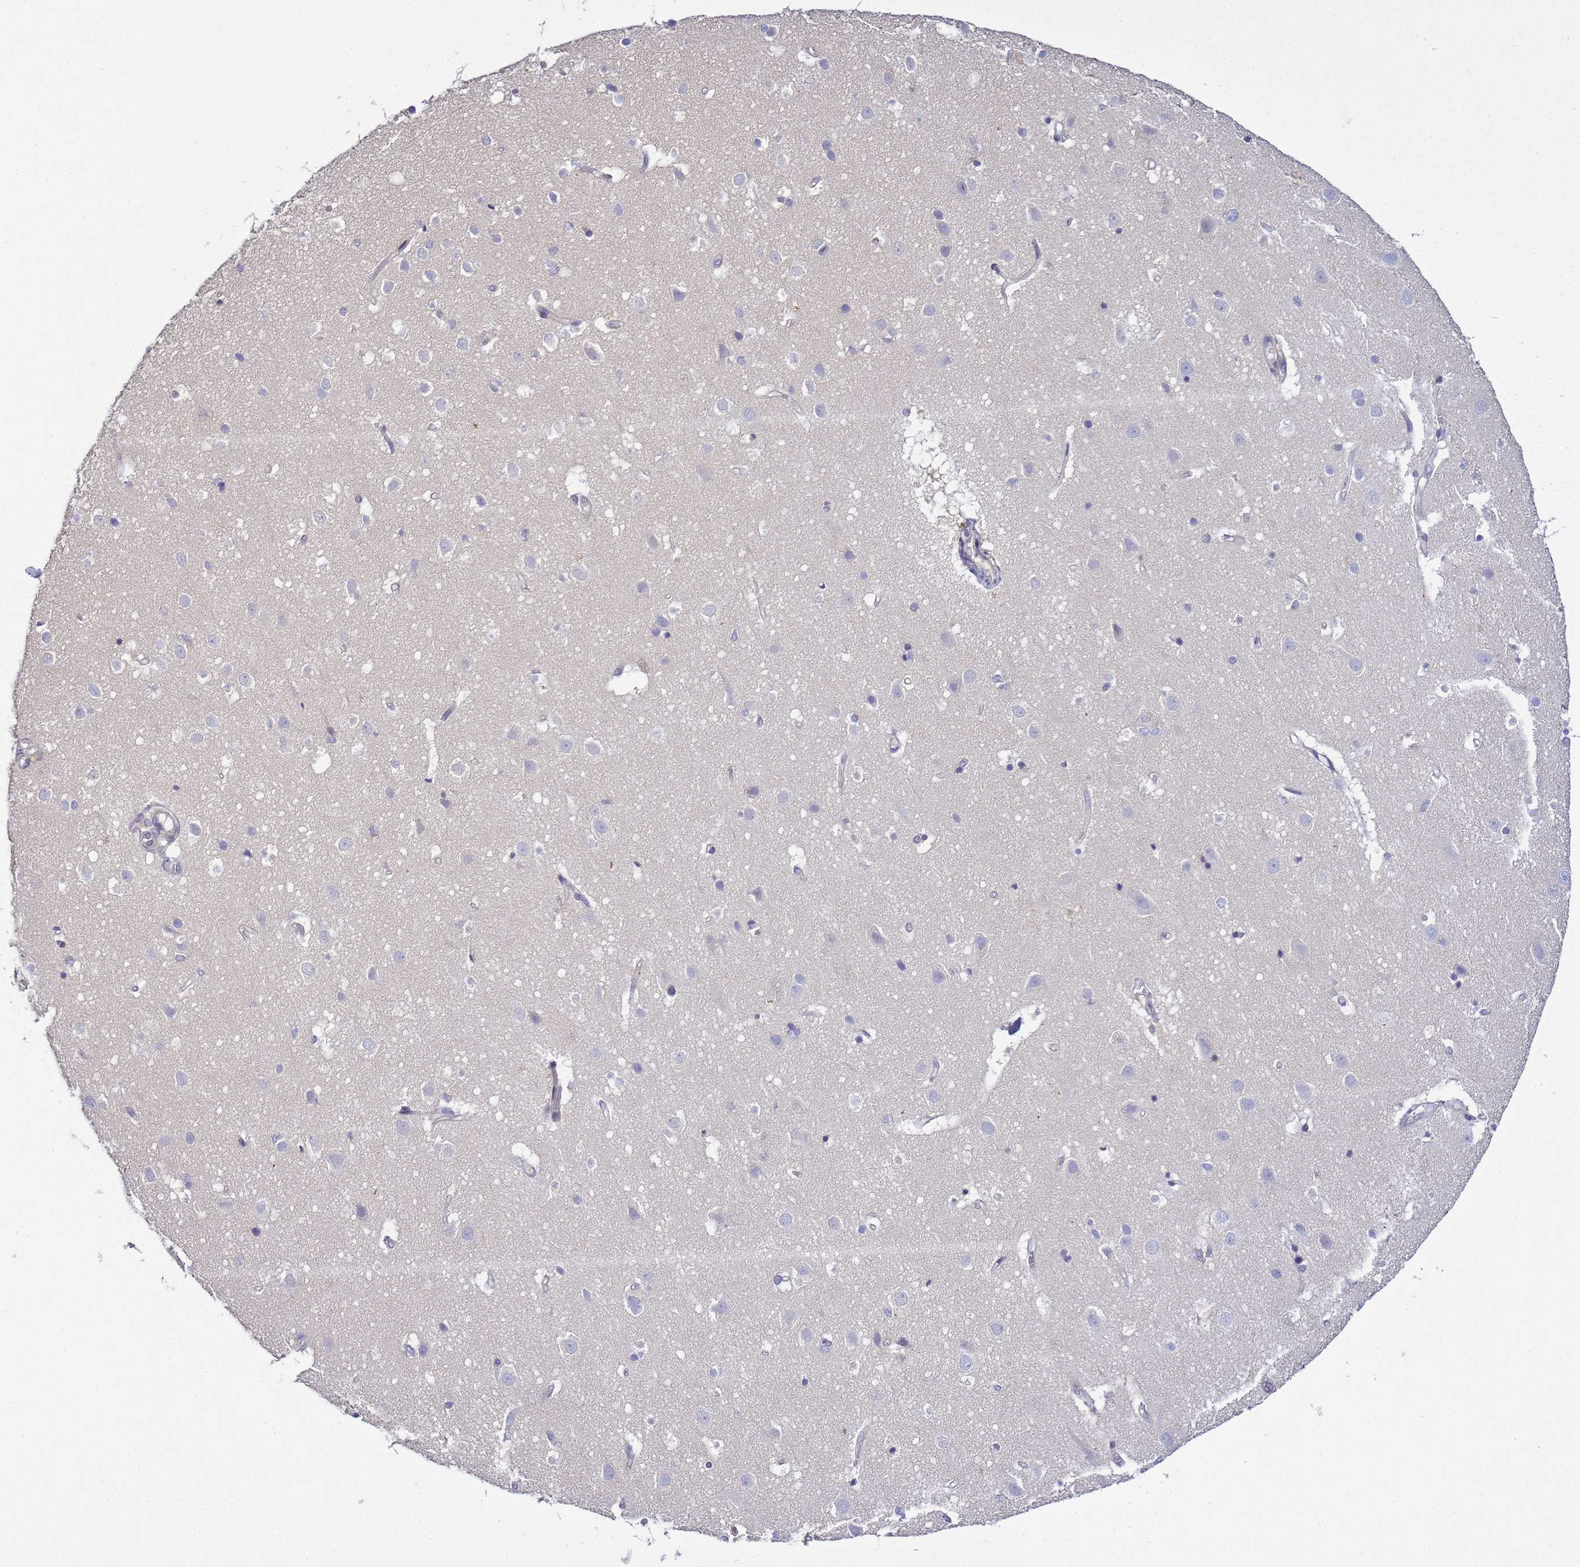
{"staining": {"intensity": "negative", "quantity": "none", "location": "none"}, "tissue": "cerebral cortex", "cell_type": "Endothelial cells", "image_type": "normal", "snomed": [{"axis": "morphology", "description": "Normal tissue, NOS"}, {"axis": "topography", "description": "Cerebral cortex"}], "caption": "This is an immunohistochemistry (IHC) micrograph of unremarkable human cerebral cortex. There is no positivity in endothelial cells.", "gene": "TBCD", "patient": {"sex": "male", "age": 54}}